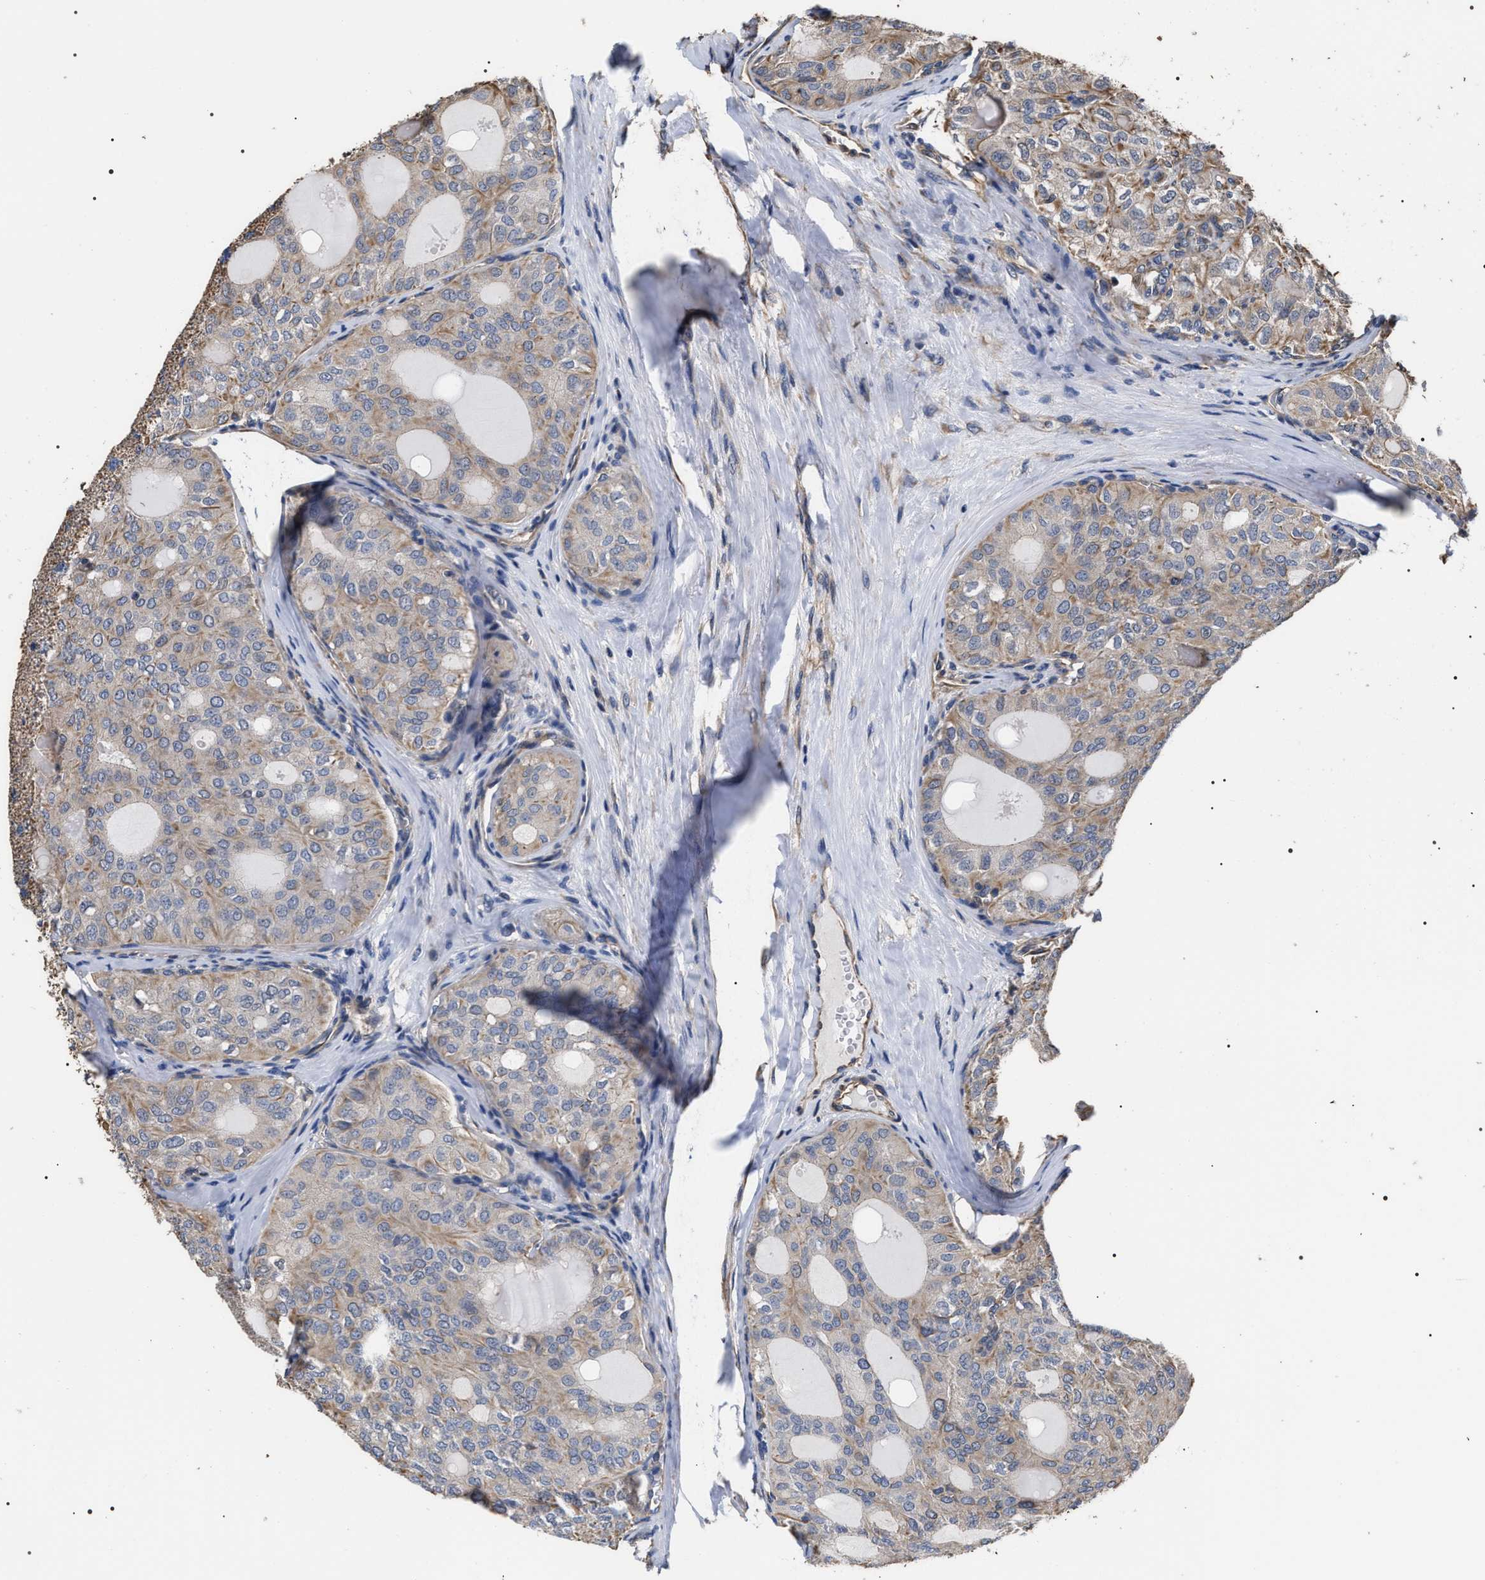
{"staining": {"intensity": "weak", "quantity": "25%-75%", "location": "cytoplasmic/membranous"}, "tissue": "thyroid cancer", "cell_type": "Tumor cells", "image_type": "cancer", "snomed": [{"axis": "morphology", "description": "Follicular adenoma carcinoma, NOS"}, {"axis": "topography", "description": "Thyroid gland"}], "caption": "The image shows a brown stain indicating the presence of a protein in the cytoplasmic/membranous of tumor cells in thyroid cancer.", "gene": "TSPAN33", "patient": {"sex": "male", "age": 75}}